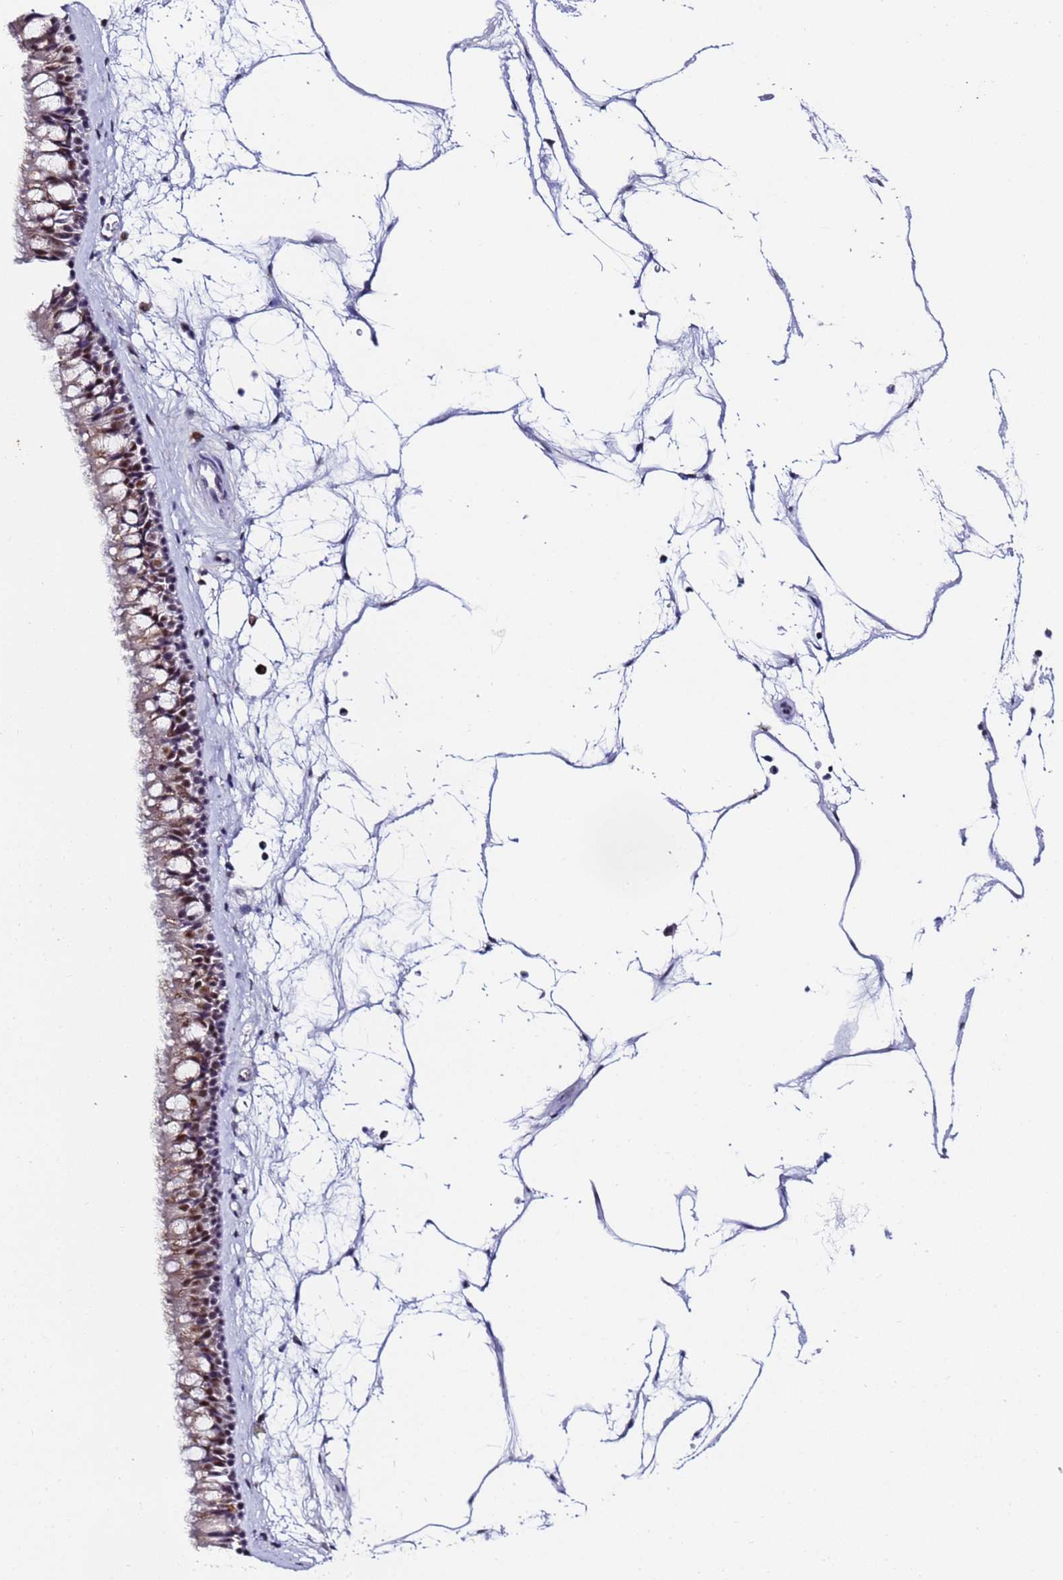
{"staining": {"intensity": "moderate", "quantity": "25%-75%", "location": "nuclear"}, "tissue": "nasopharynx", "cell_type": "Respiratory epithelial cells", "image_type": "normal", "snomed": [{"axis": "morphology", "description": "Normal tissue, NOS"}, {"axis": "topography", "description": "Nasopharynx"}], "caption": "The photomicrograph exhibits a brown stain indicating the presence of a protein in the nuclear of respiratory epithelial cells in nasopharynx.", "gene": "FNBP4", "patient": {"sex": "male", "age": 64}}